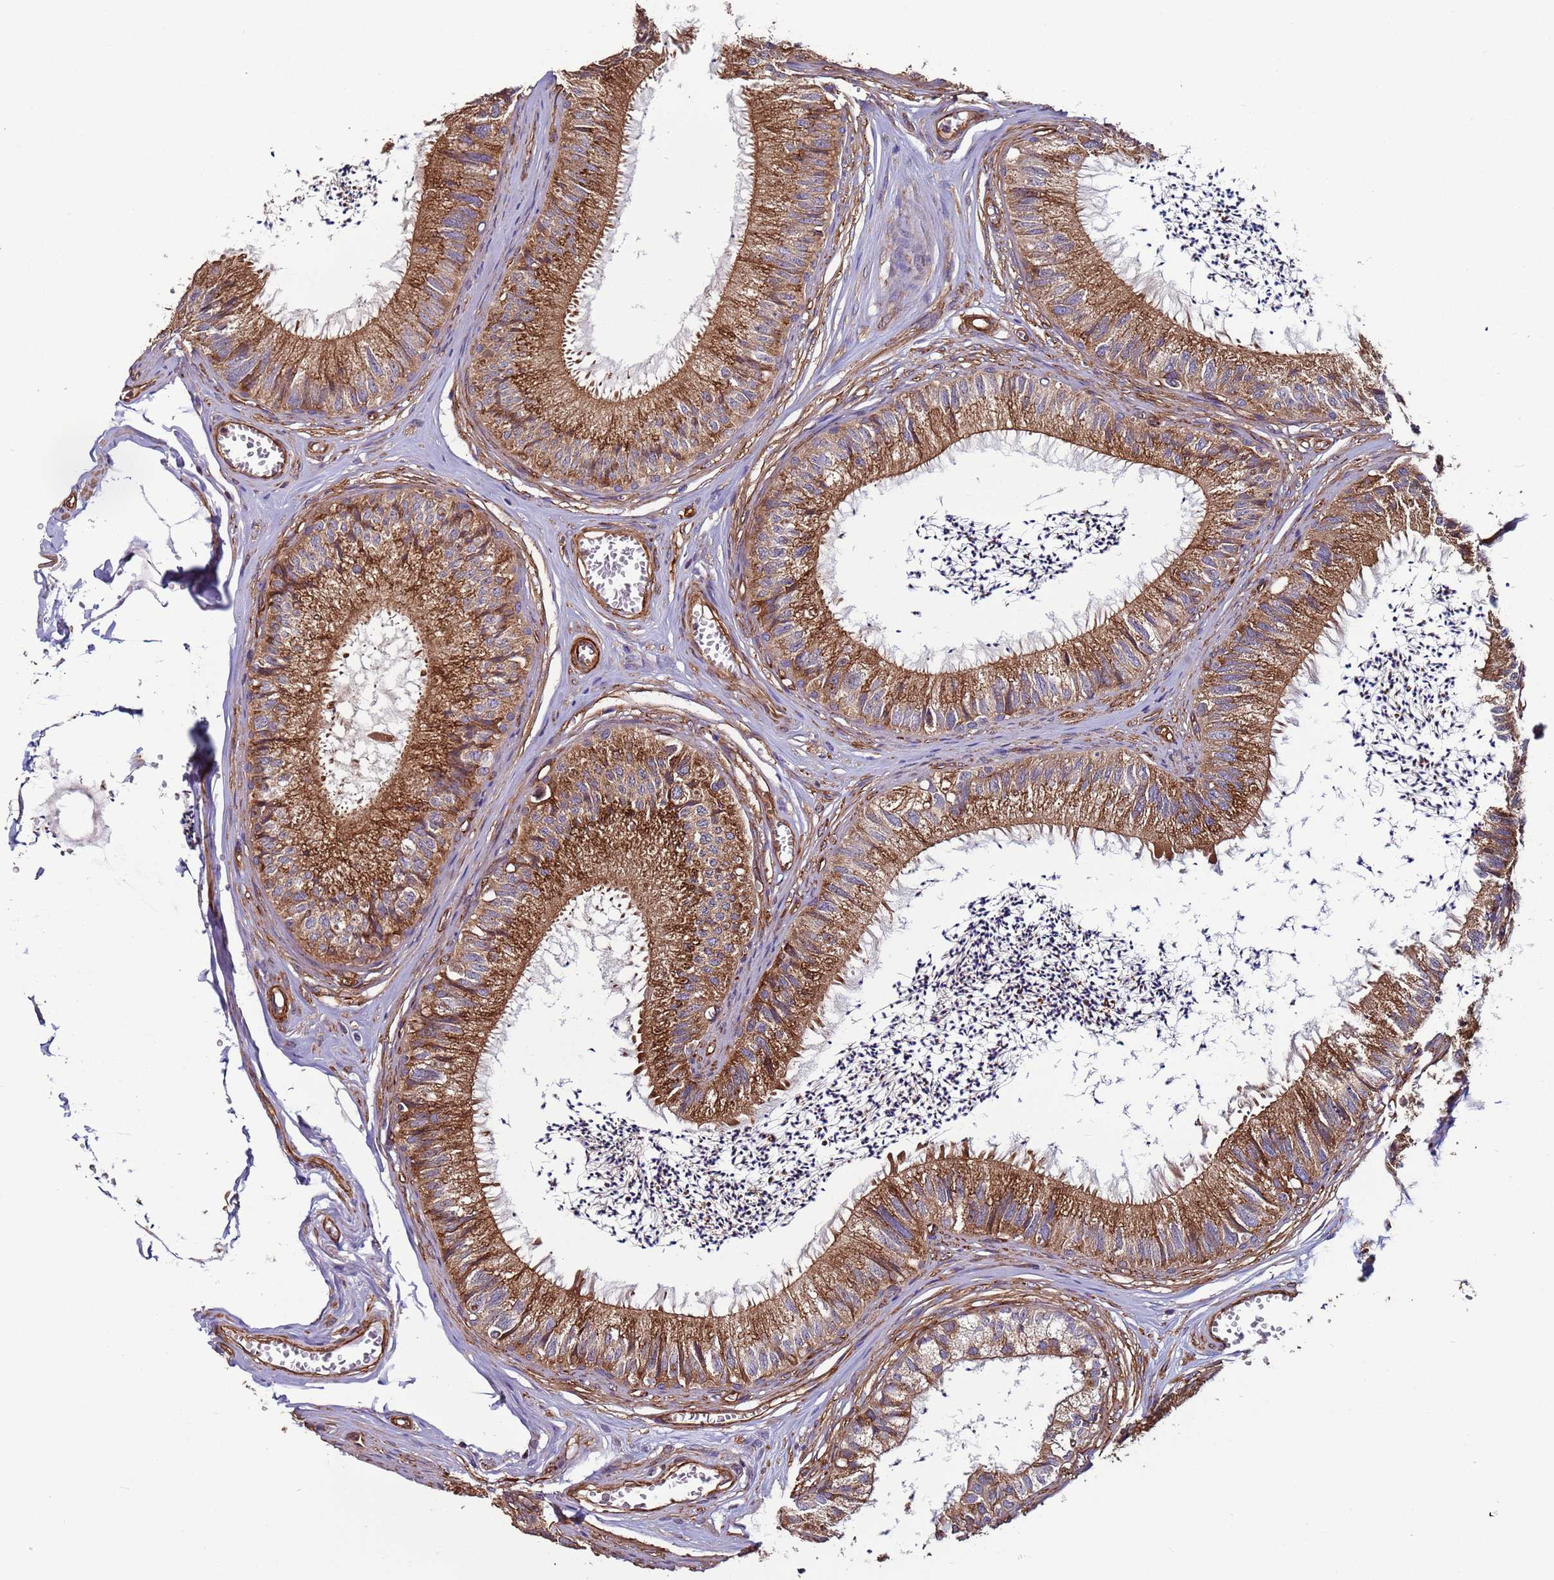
{"staining": {"intensity": "strong", "quantity": ">75%", "location": "cytoplasmic/membranous"}, "tissue": "epididymis", "cell_type": "Glandular cells", "image_type": "normal", "snomed": [{"axis": "morphology", "description": "Normal tissue, NOS"}, {"axis": "topography", "description": "Epididymis"}], "caption": "High-magnification brightfield microscopy of normal epididymis stained with DAB (brown) and counterstained with hematoxylin (blue). glandular cells exhibit strong cytoplasmic/membranous positivity is seen in about>75% of cells.", "gene": "ZBTB39", "patient": {"sex": "male", "age": 79}}